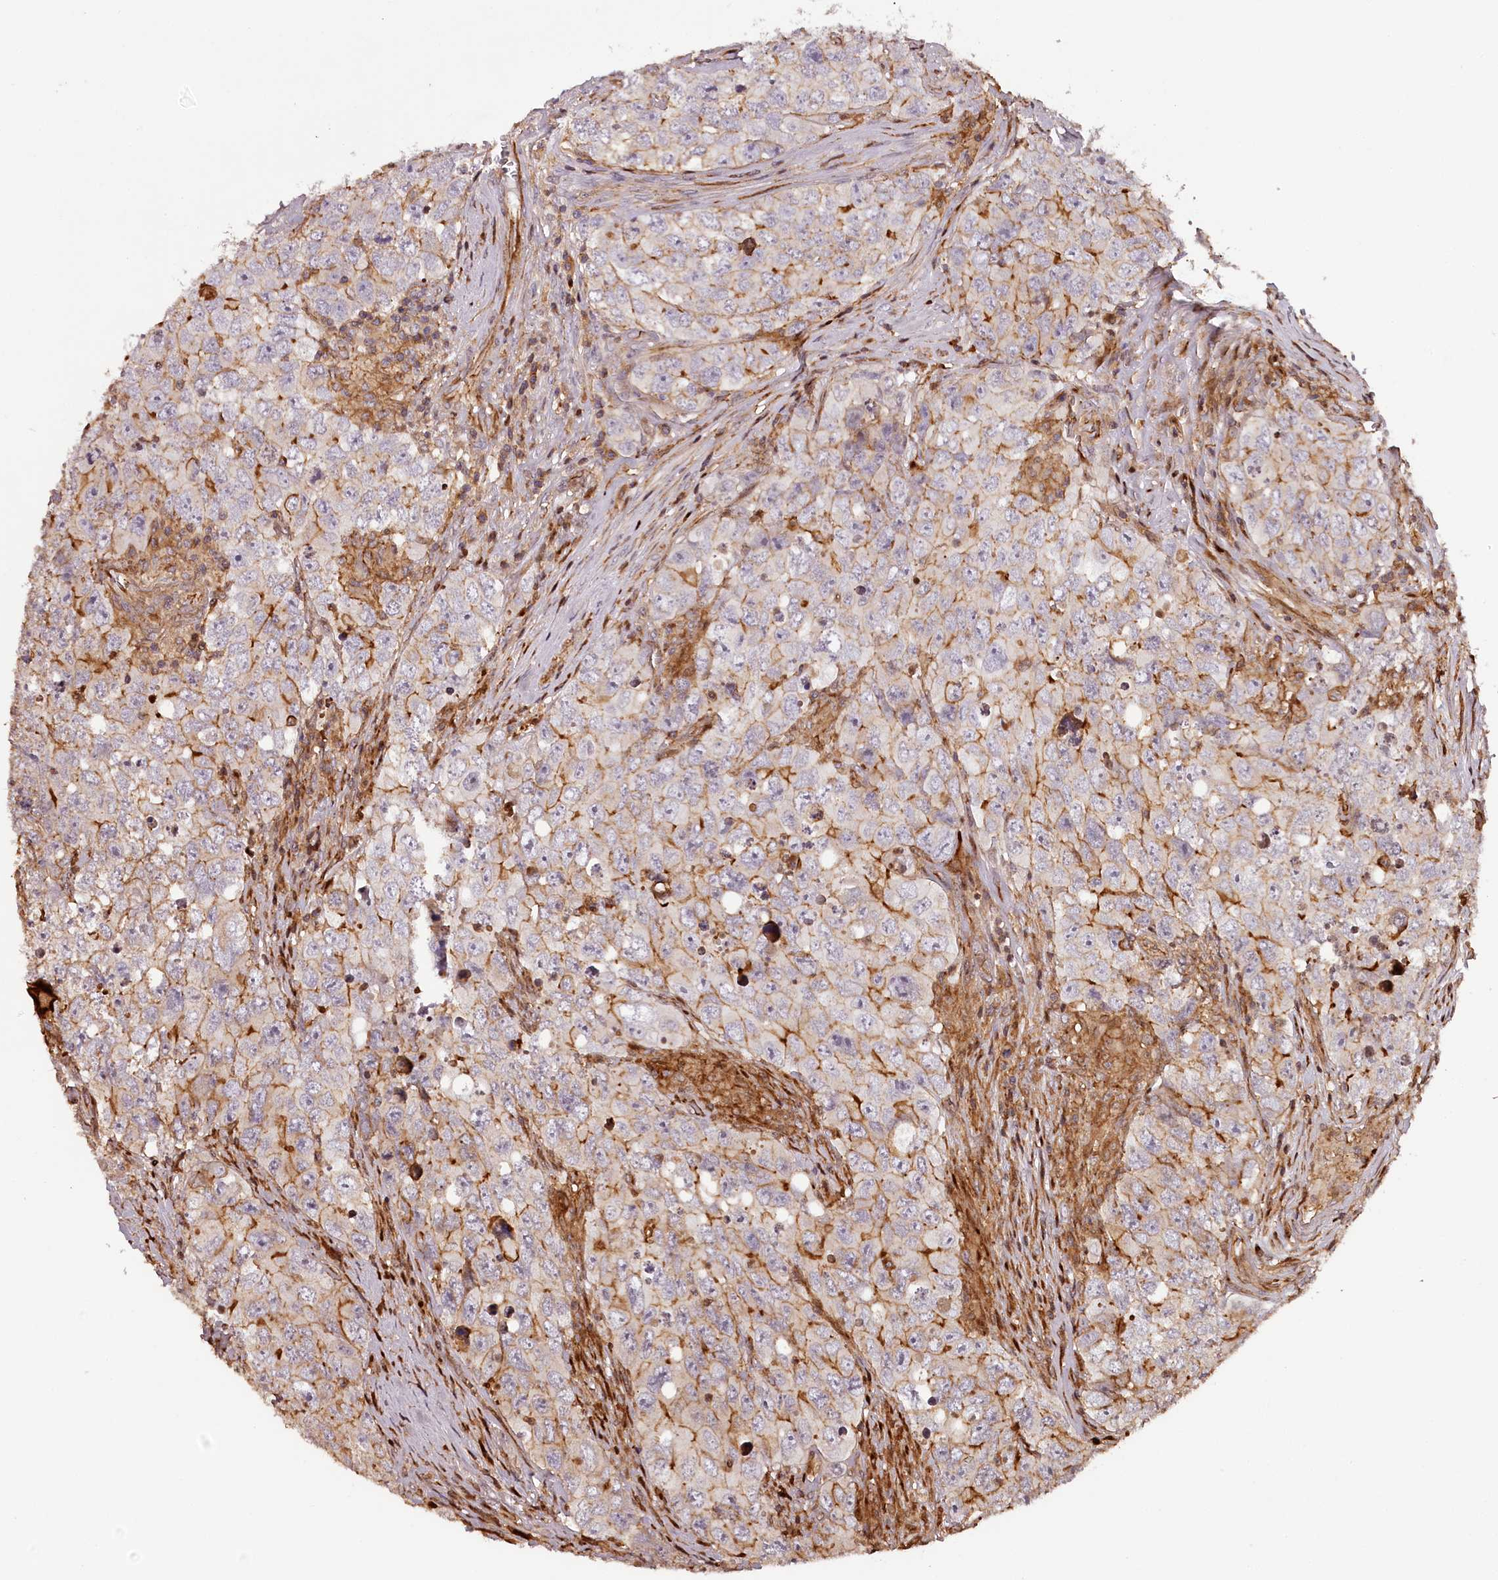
{"staining": {"intensity": "moderate", "quantity": "25%-75%", "location": "cytoplasmic/membranous"}, "tissue": "testis cancer", "cell_type": "Tumor cells", "image_type": "cancer", "snomed": [{"axis": "morphology", "description": "Seminoma, NOS"}, {"axis": "morphology", "description": "Carcinoma, Embryonal, NOS"}, {"axis": "topography", "description": "Testis"}], "caption": "Tumor cells reveal medium levels of moderate cytoplasmic/membranous staining in approximately 25%-75% of cells in testis cancer. (DAB (3,3'-diaminobenzidine) IHC, brown staining for protein, blue staining for nuclei).", "gene": "KIF14", "patient": {"sex": "male", "age": 43}}